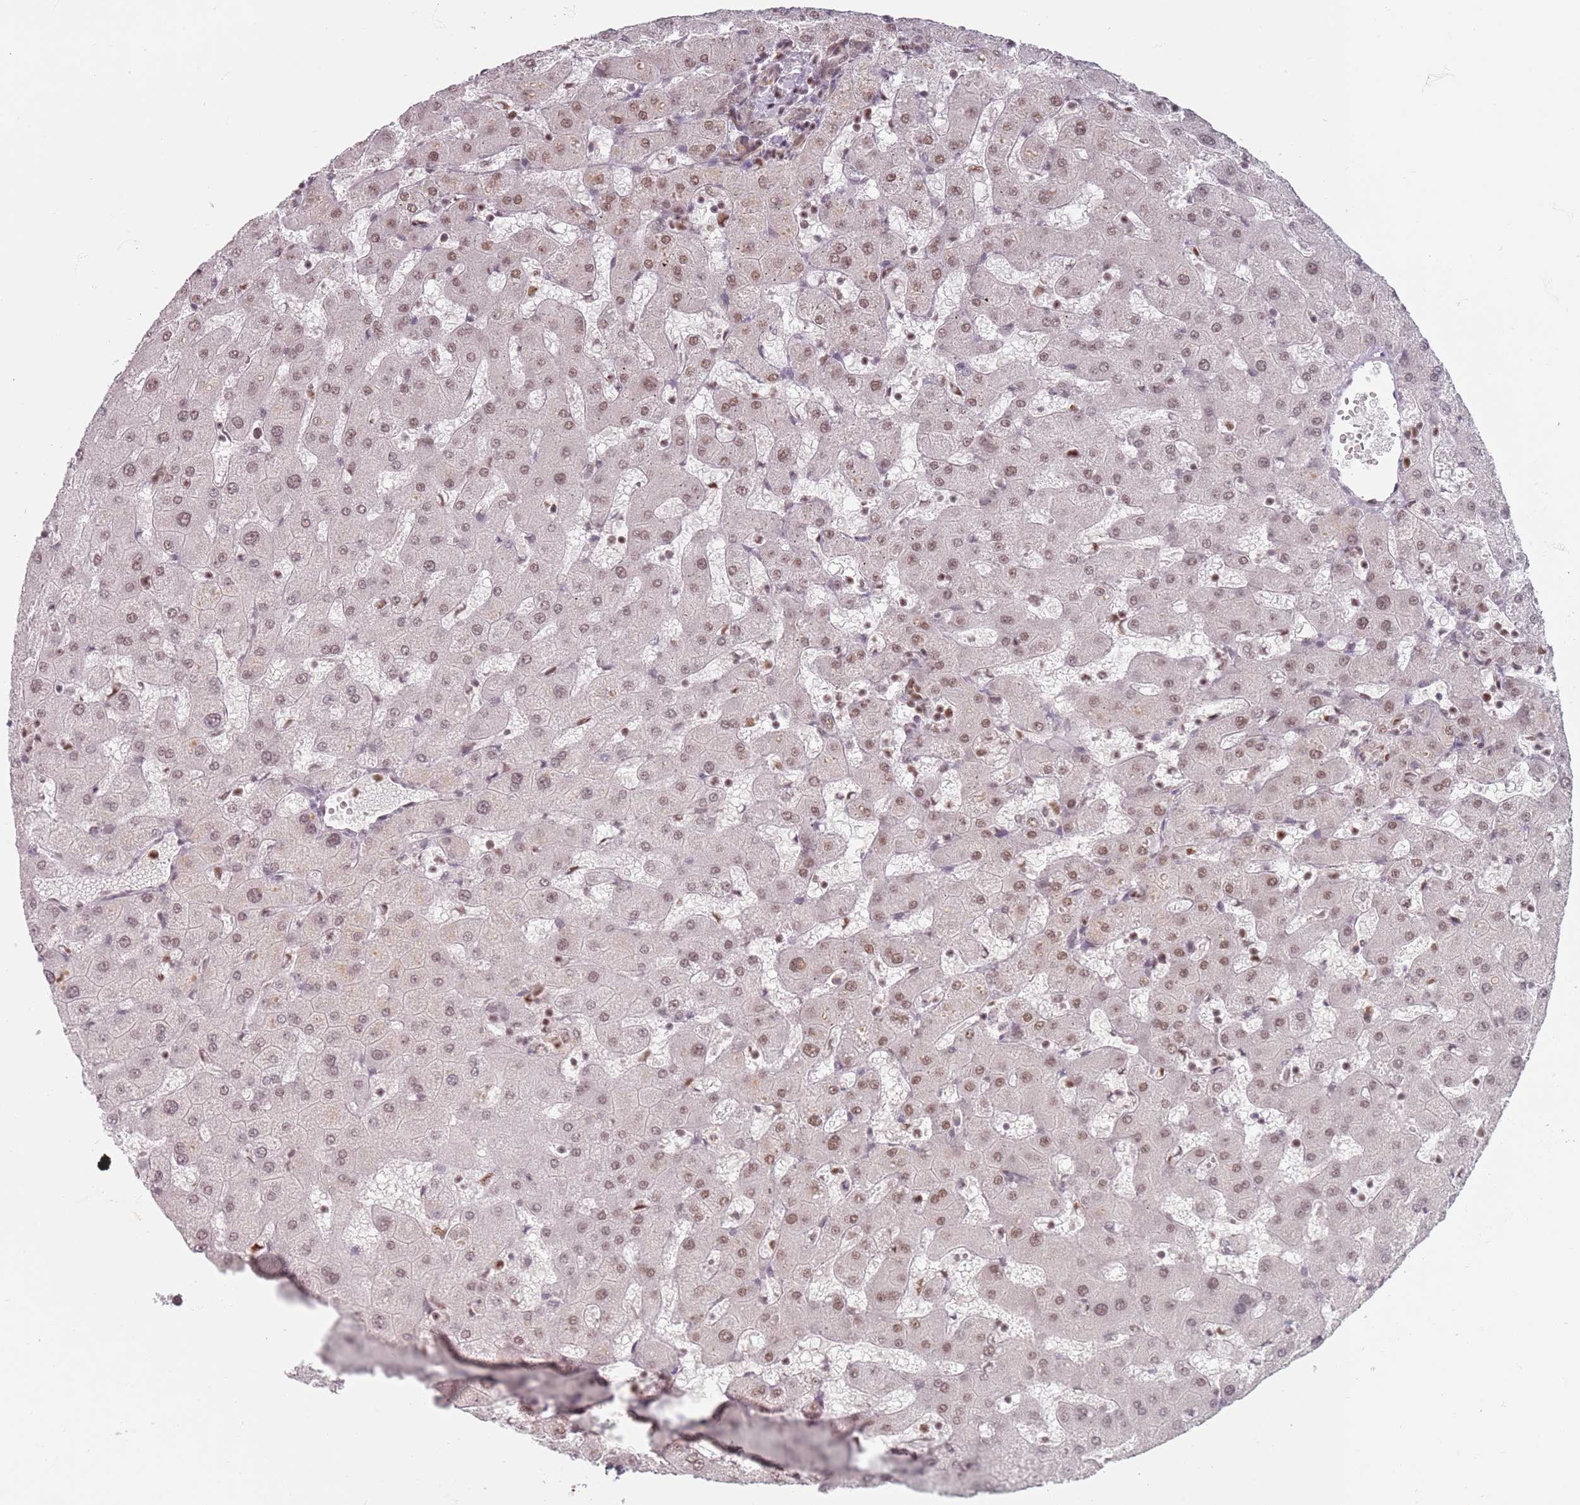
{"staining": {"intensity": "weak", "quantity": ">75%", "location": "nuclear"}, "tissue": "liver", "cell_type": "Cholangiocytes", "image_type": "normal", "snomed": [{"axis": "morphology", "description": "Normal tissue, NOS"}, {"axis": "topography", "description": "Liver"}], "caption": "Cholangiocytes demonstrate low levels of weak nuclear positivity in approximately >75% of cells in unremarkable human liver. (Stains: DAB (3,3'-diaminobenzidine) in brown, nuclei in blue, Microscopy: brightfield microscopy at high magnification).", "gene": "NUP50", "patient": {"sex": "female", "age": 63}}